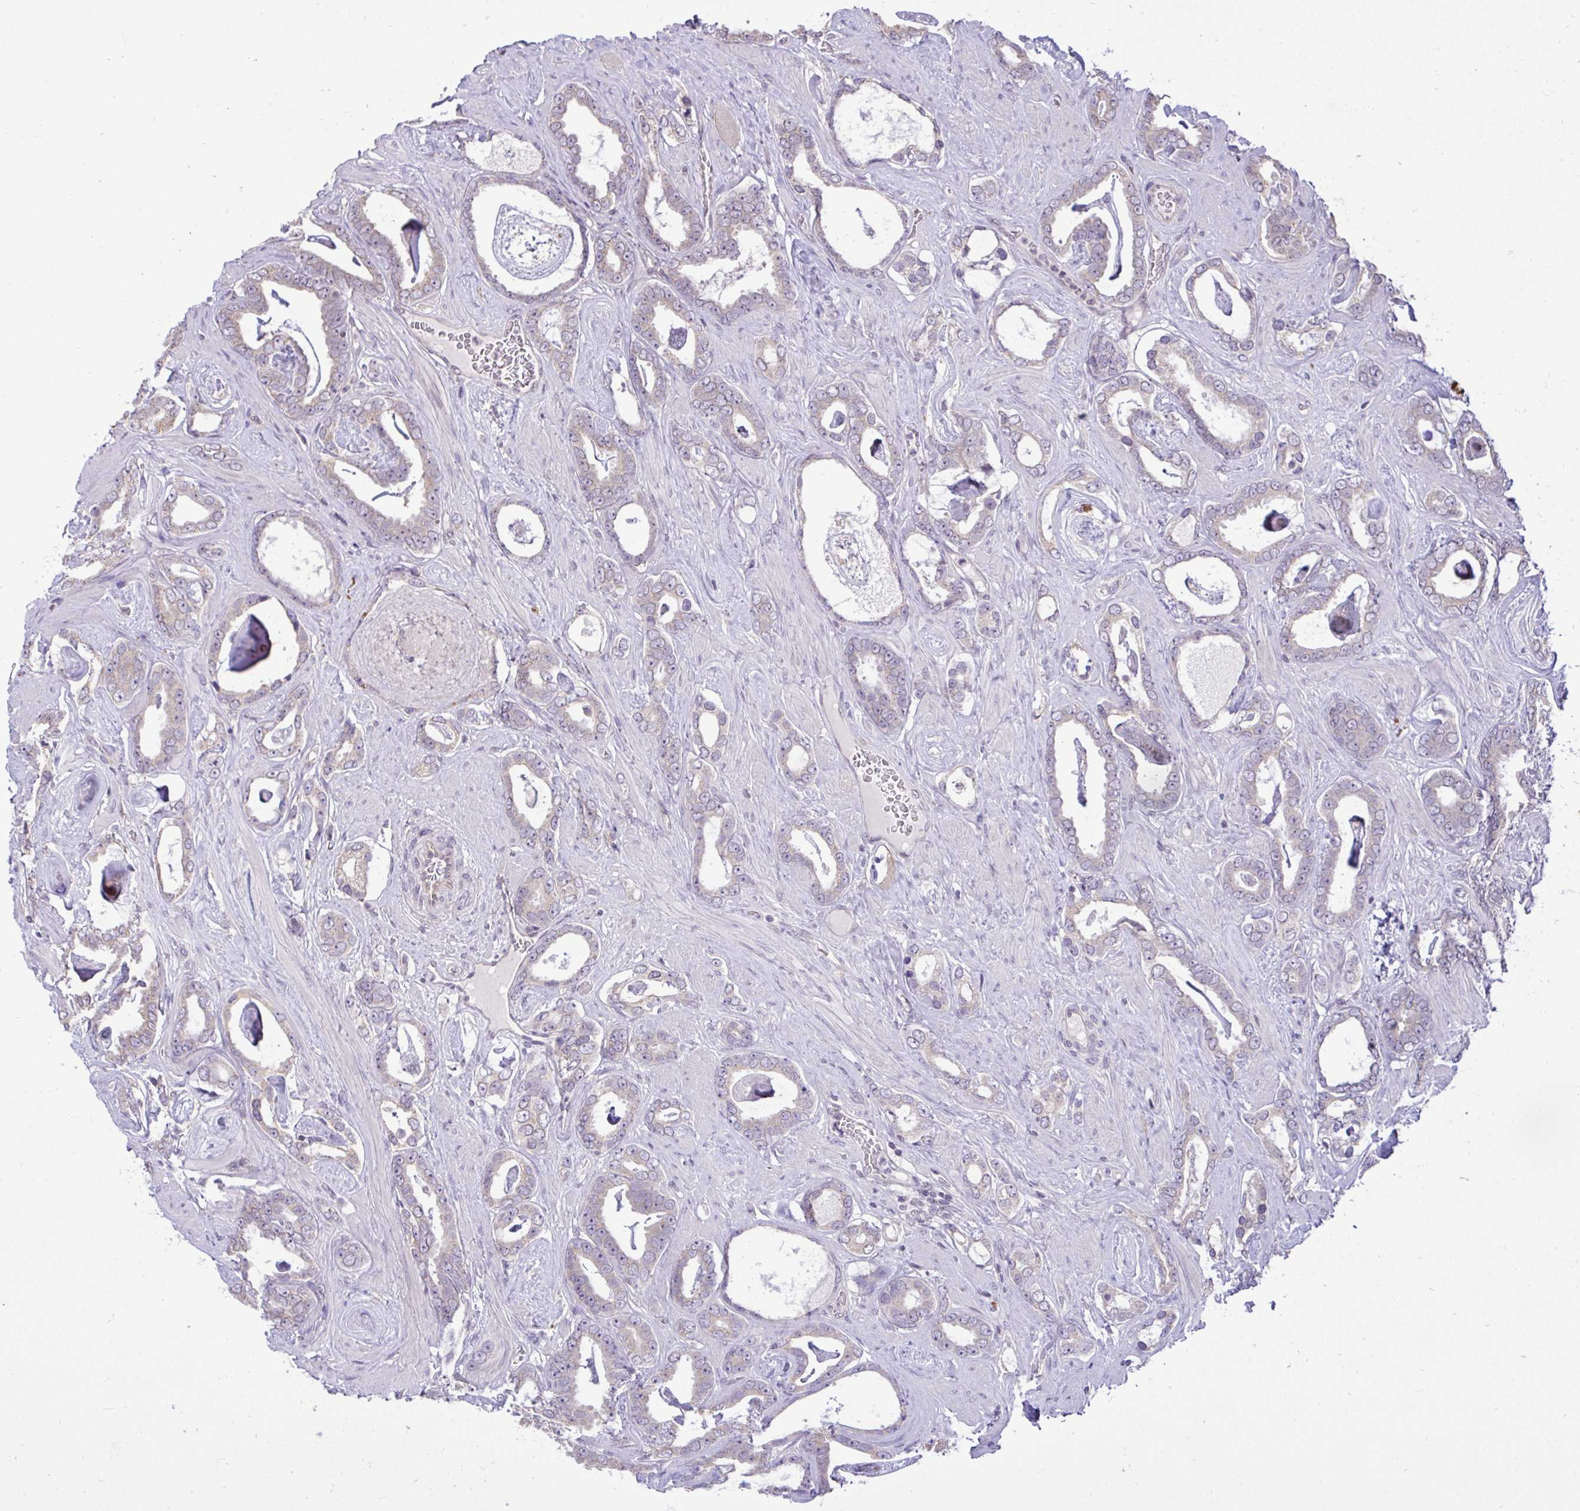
{"staining": {"intensity": "weak", "quantity": "<25%", "location": "cytoplasmic/membranous"}, "tissue": "prostate cancer", "cell_type": "Tumor cells", "image_type": "cancer", "snomed": [{"axis": "morphology", "description": "Adenocarcinoma, High grade"}, {"axis": "topography", "description": "Prostate"}], "caption": "Immunohistochemistry micrograph of neoplastic tissue: adenocarcinoma (high-grade) (prostate) stained with DAB demonstrates no significant protein staining in tumor cells.", "gene": "CYP20A1", "patient": {"sex": "male", "age": 63}}